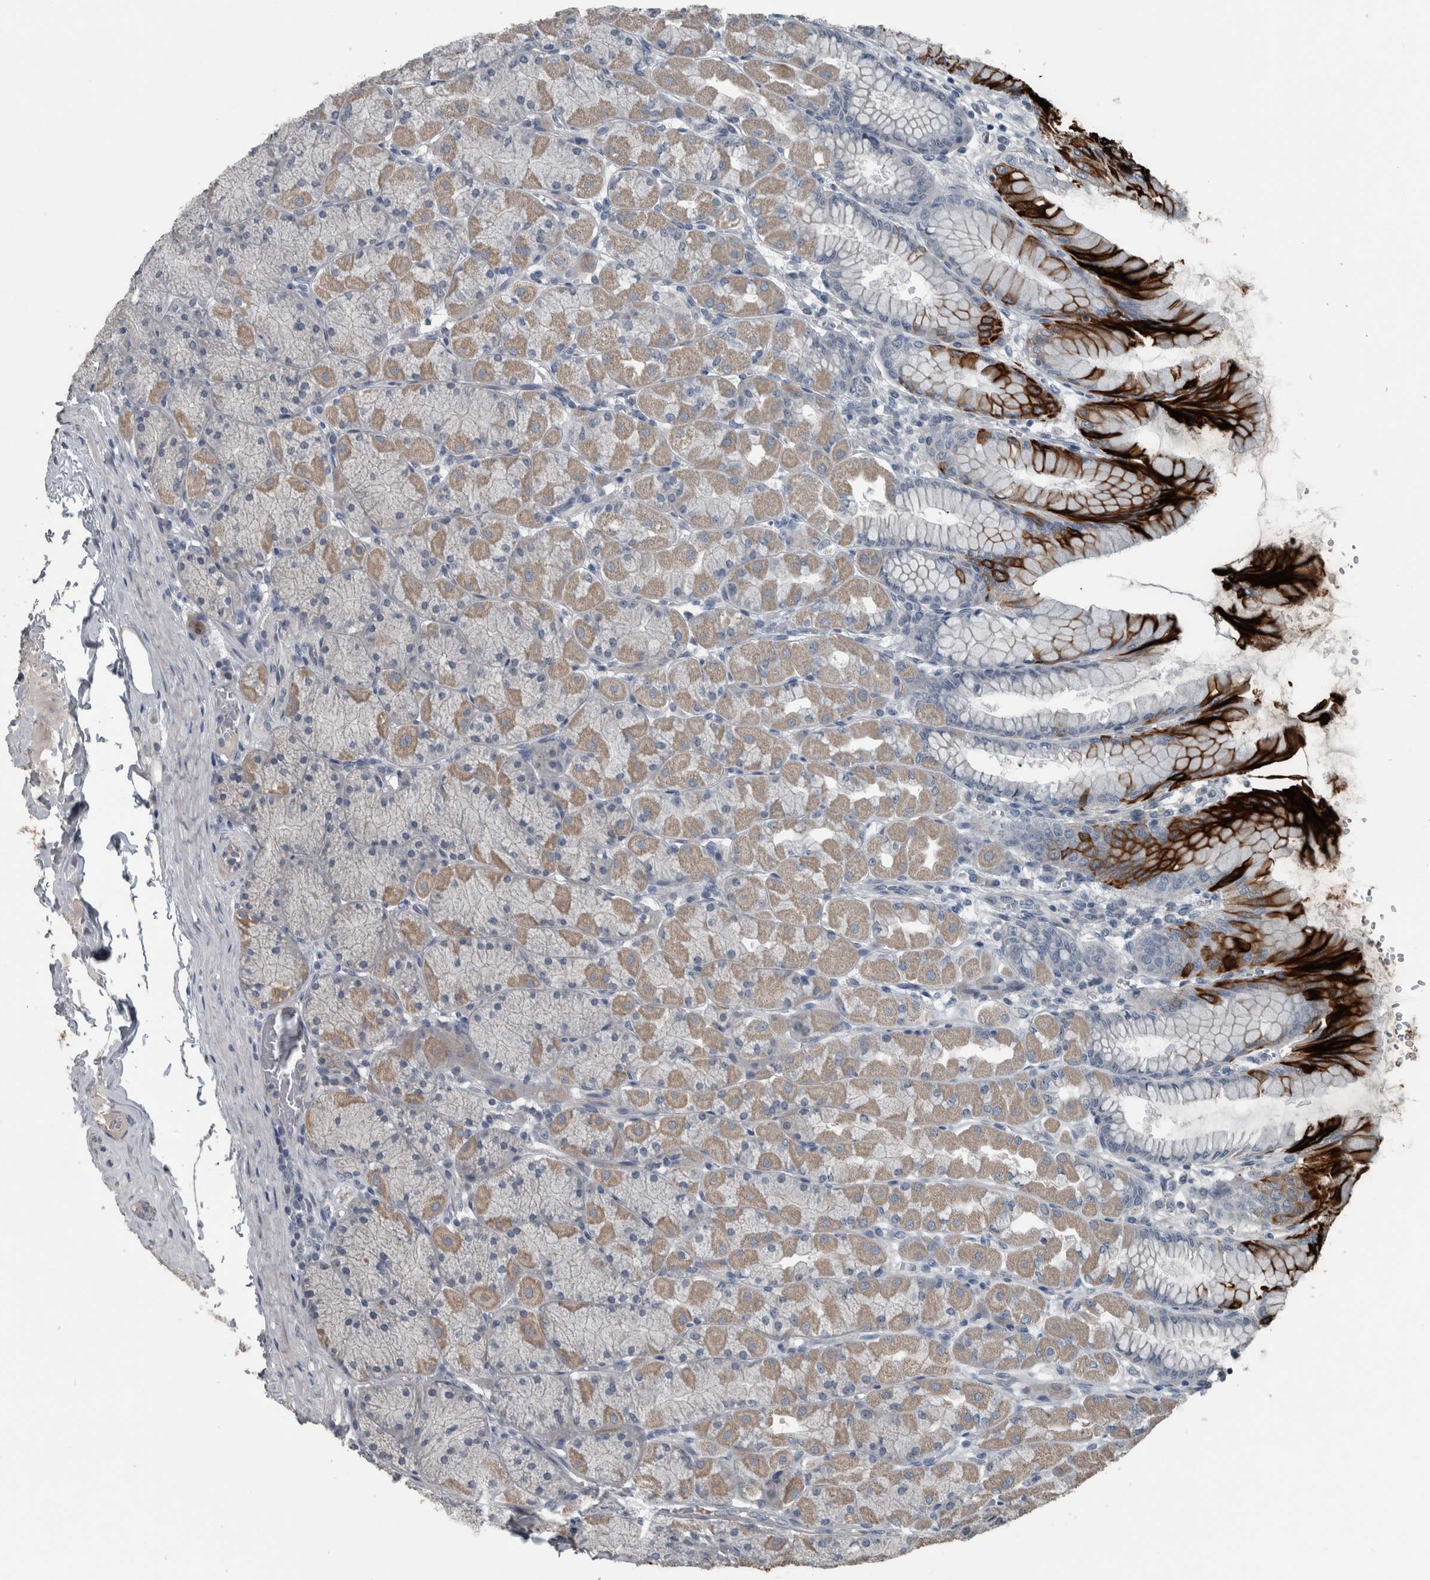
{"staining": {"intensity": "strong", "quantity": "25%-75%", "location": "cytoplasmic/membranous"}, "tissue": "stomach", "cell_type": "Glandular cells", "image_type": "normal", "snomed": [{"axis": "morphology", "description": "Normal tissue, NOS"}, {"axis": "topography", "description": "Stomach, upper"}], "caption": "Stomach stained with immunohistochemistry reveals strong cytoplasmic/membranous positivity in about 25%-75% of glandular cells.", "gene": "KRT20", "patient": {"sex": "female", "age": 56}}